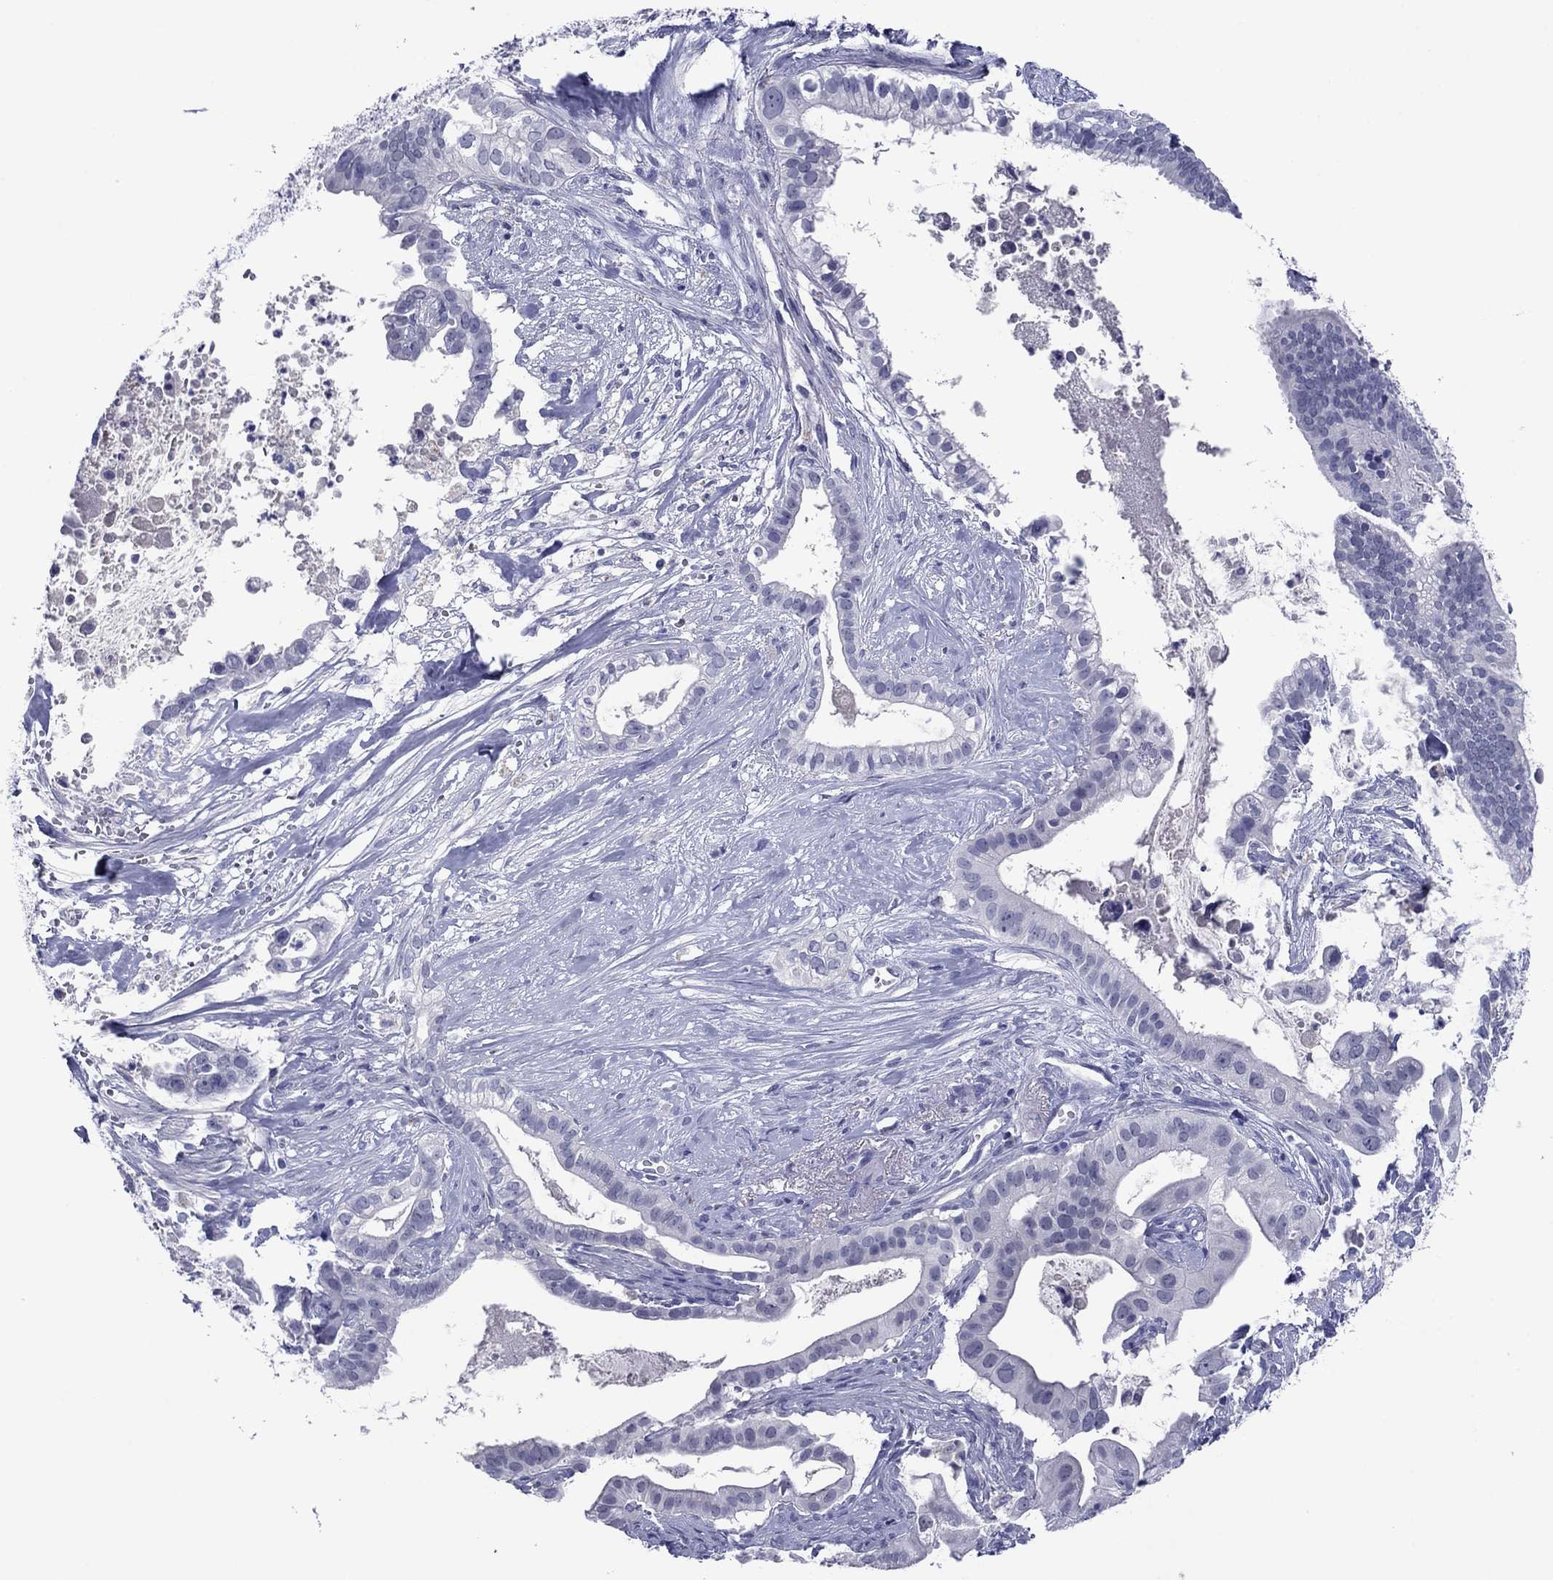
{"staining": {"intensity": "negative", "quantity": "none", "location": "none"}, "tissue": "pancreatic cancer", "cell_type": "Tumor cells", "image_type": "cancer", "snomed": [{"axis": "morphology", "description": "Adenocarcinoma, NOS"}, {"axis": "topography", "description": "Pancreas"}], "caption": "Immunohistochemistry histopathology image of human pancreatic cancer stained for a protein (brown), which shows no expression in tumor cells. (DAB IHC with hematoxylin counter stain).", "gene": "TCFL5", "patient": {"sex": "male", "age": 61}}